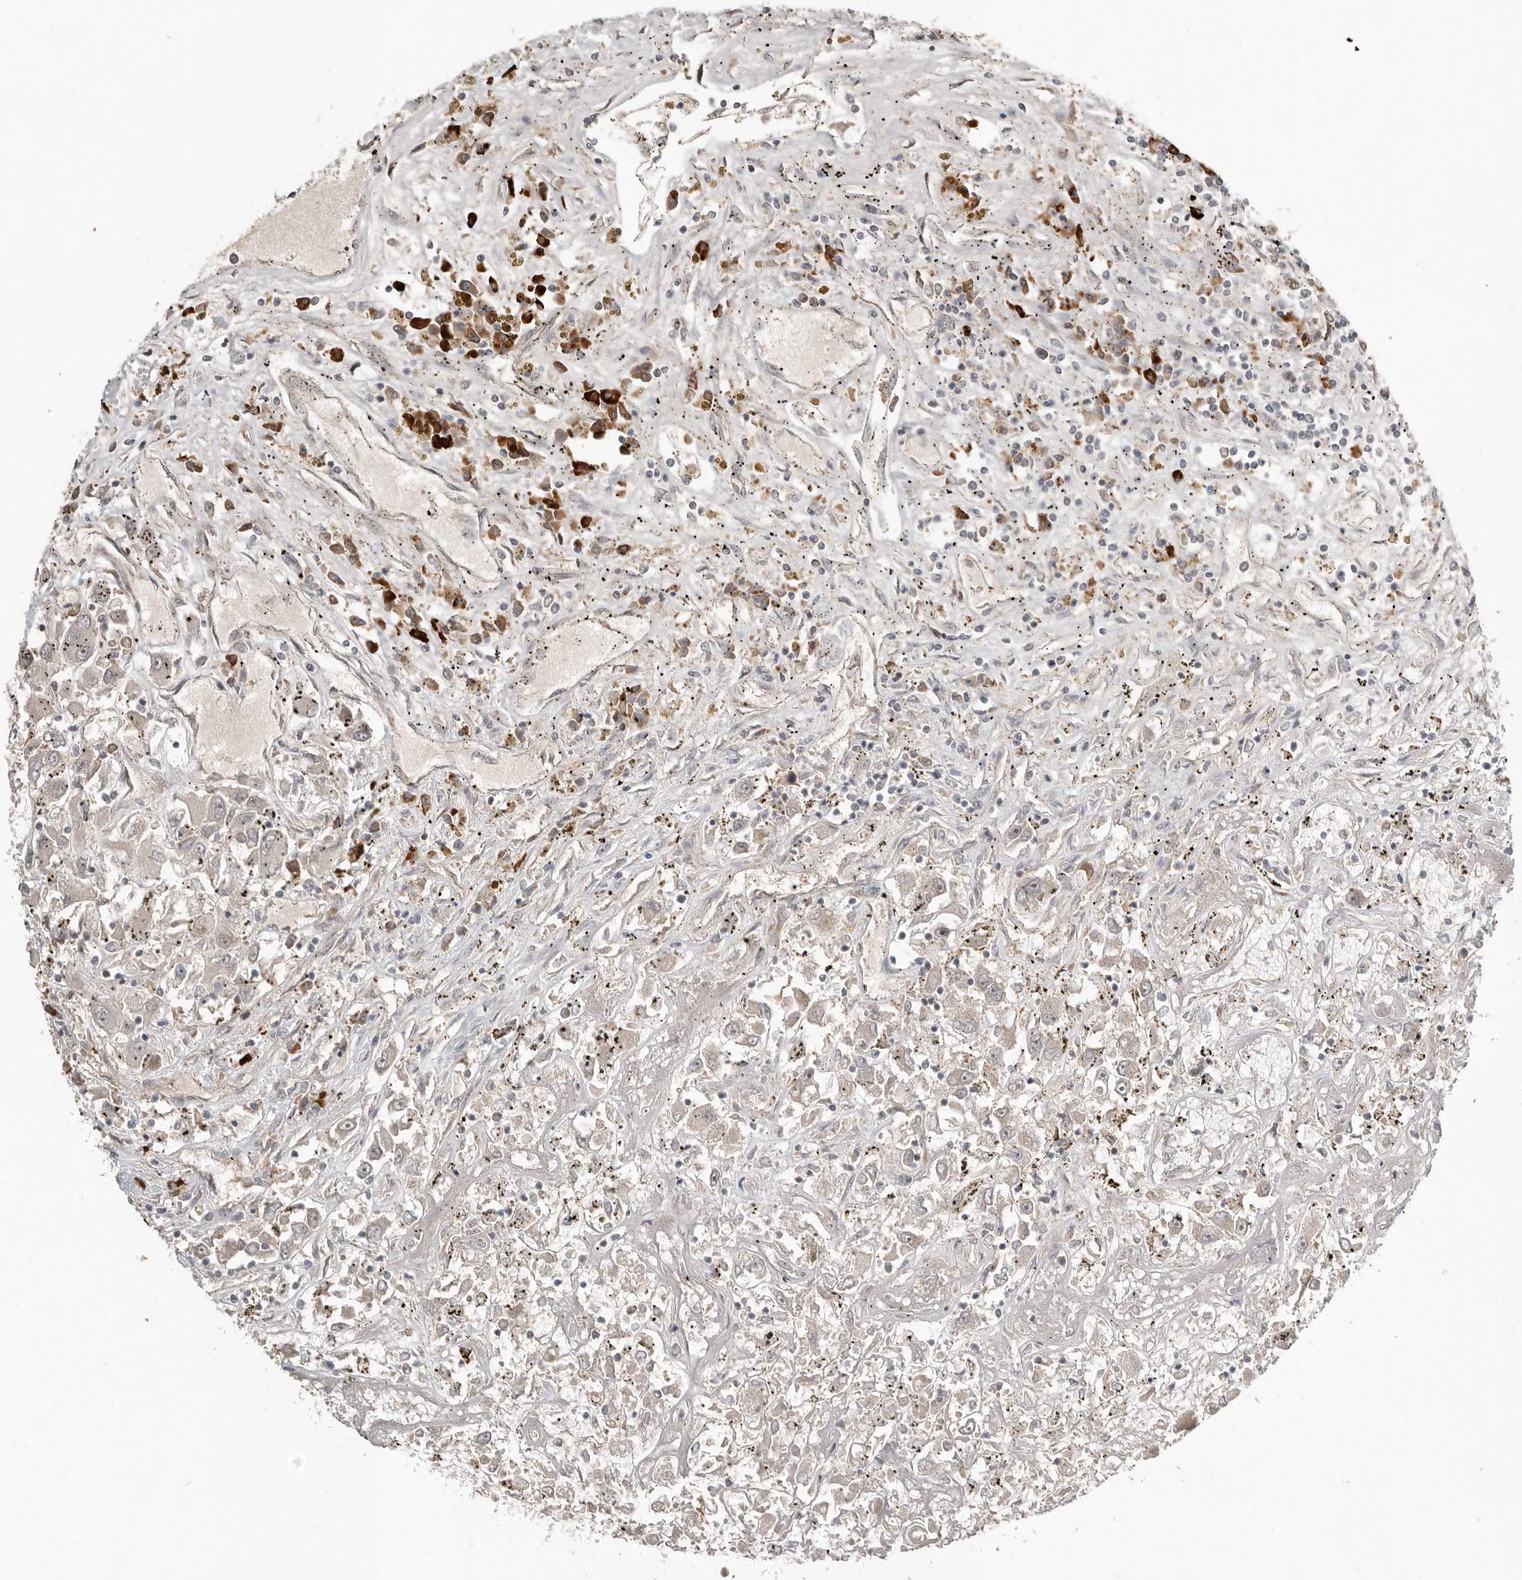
{"staining": {"intensity": "negative", "quantity": "none", "location": "none"}, "tissue": "renal cancer", "cell_type": "Tumor cells", "image_type": "cancer", "snomed": [{"axis": "morphology", "description": "Adenocarcinoma, NOS"}, {"axis": "topography", "description": "Kidney"}], "caption": "High power microscopy micrograph of an immunohistochemistry (IHC) histopathology image of renal cancer (adenocarcinoma), revealing no significant expression in tumor cells.", "gene": "TEAD3", "patient": {"sex": "female", "age": 52}}